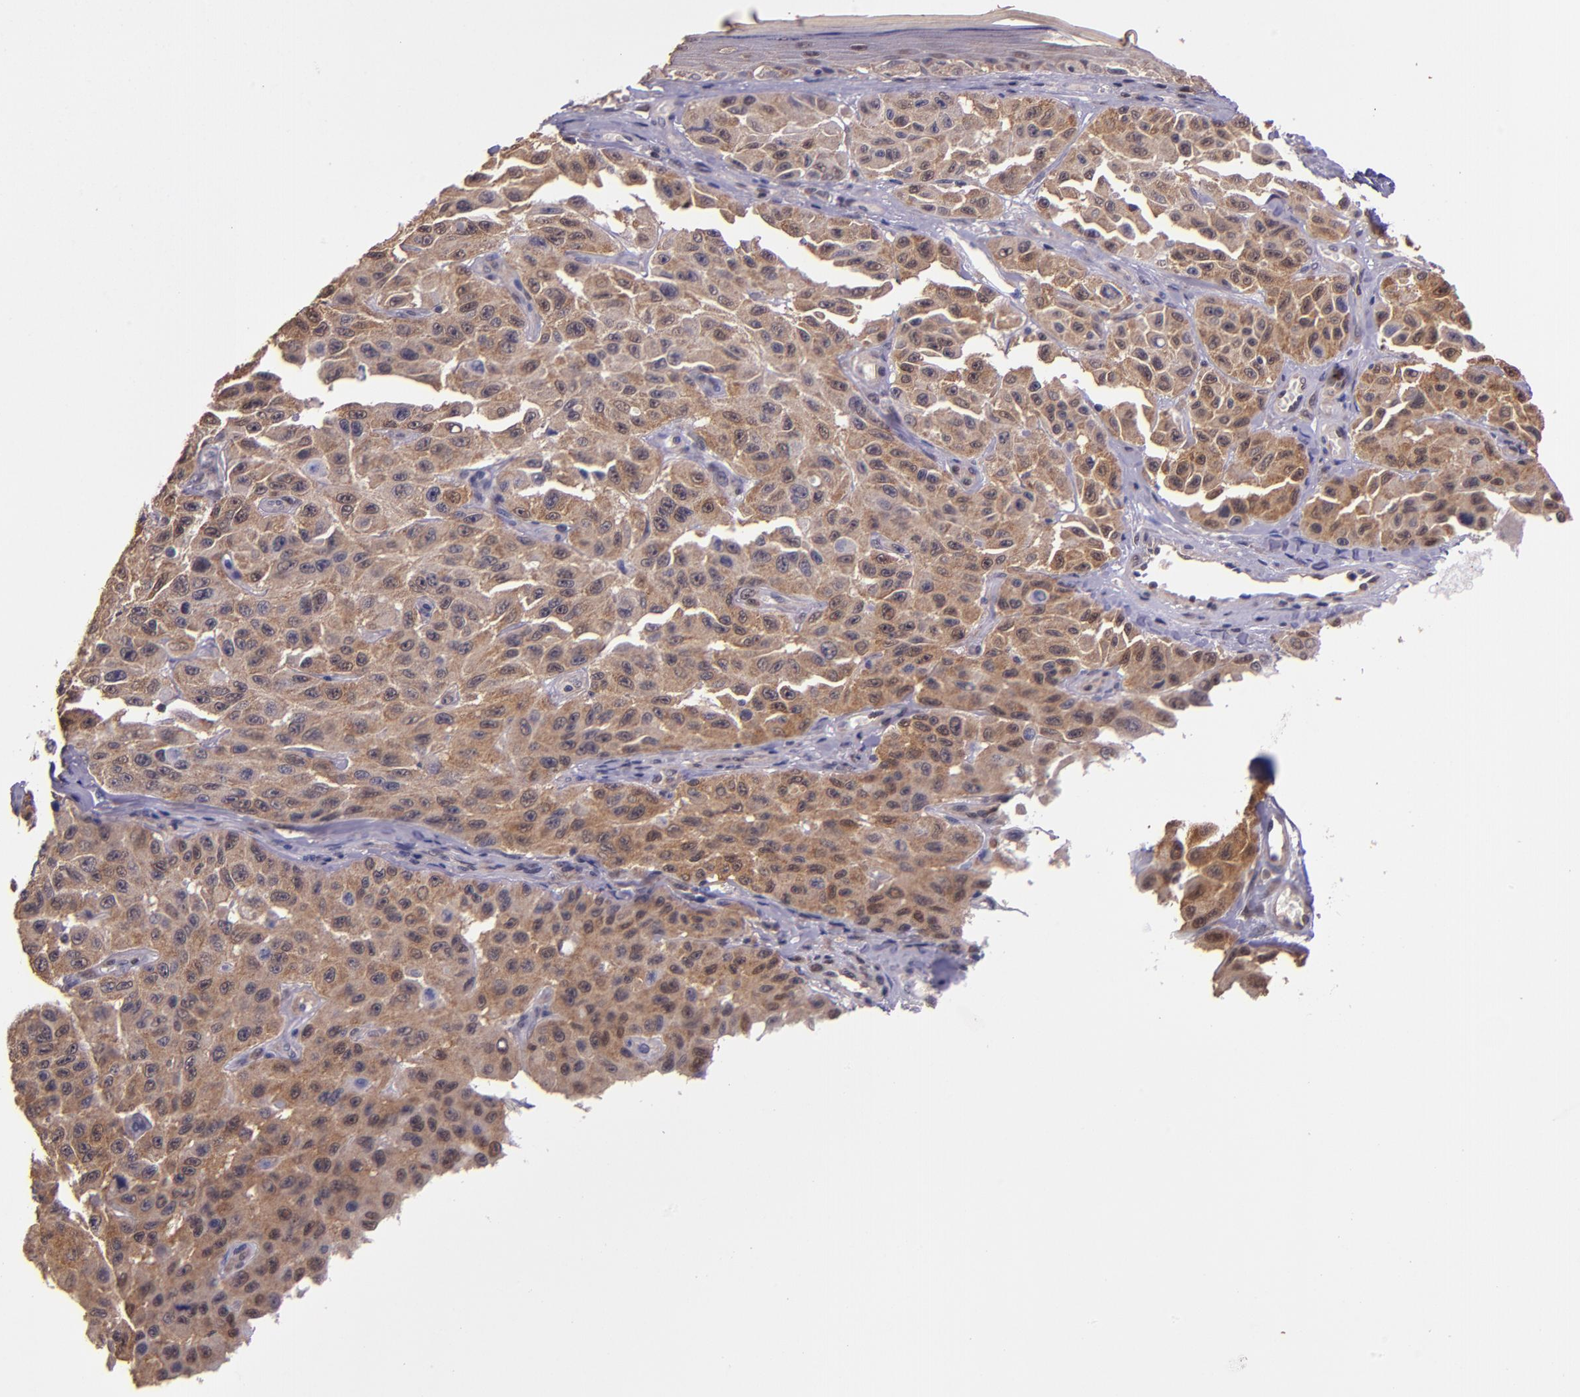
{"staining": {"intensity": "moderate", "quantity": ">75%", "location": "cytoplasmic/membranous"}, "tissue": "melanoma", "cell_type": "Tumor cells", "image_type": "cancer", "snomed": [{"axis": "morphology", "description": "Malignant melanoma, NOS"}, {"axis": "topography", "description": "Skin"}], "caption": "Immunohistochemistry (IHC) photomicrograph of neoplastic tissue: malignant melanoma stained using immunohistochemistry (IHC) demonstrates medium levels of moderate protein expression localized specifically in the cytoplasmic/membranous of tumor cells, appearing as a cytoplasmic/membranous brown color.", "gene": "STAT6", "patient": {"sex": "male", "age": 30}}